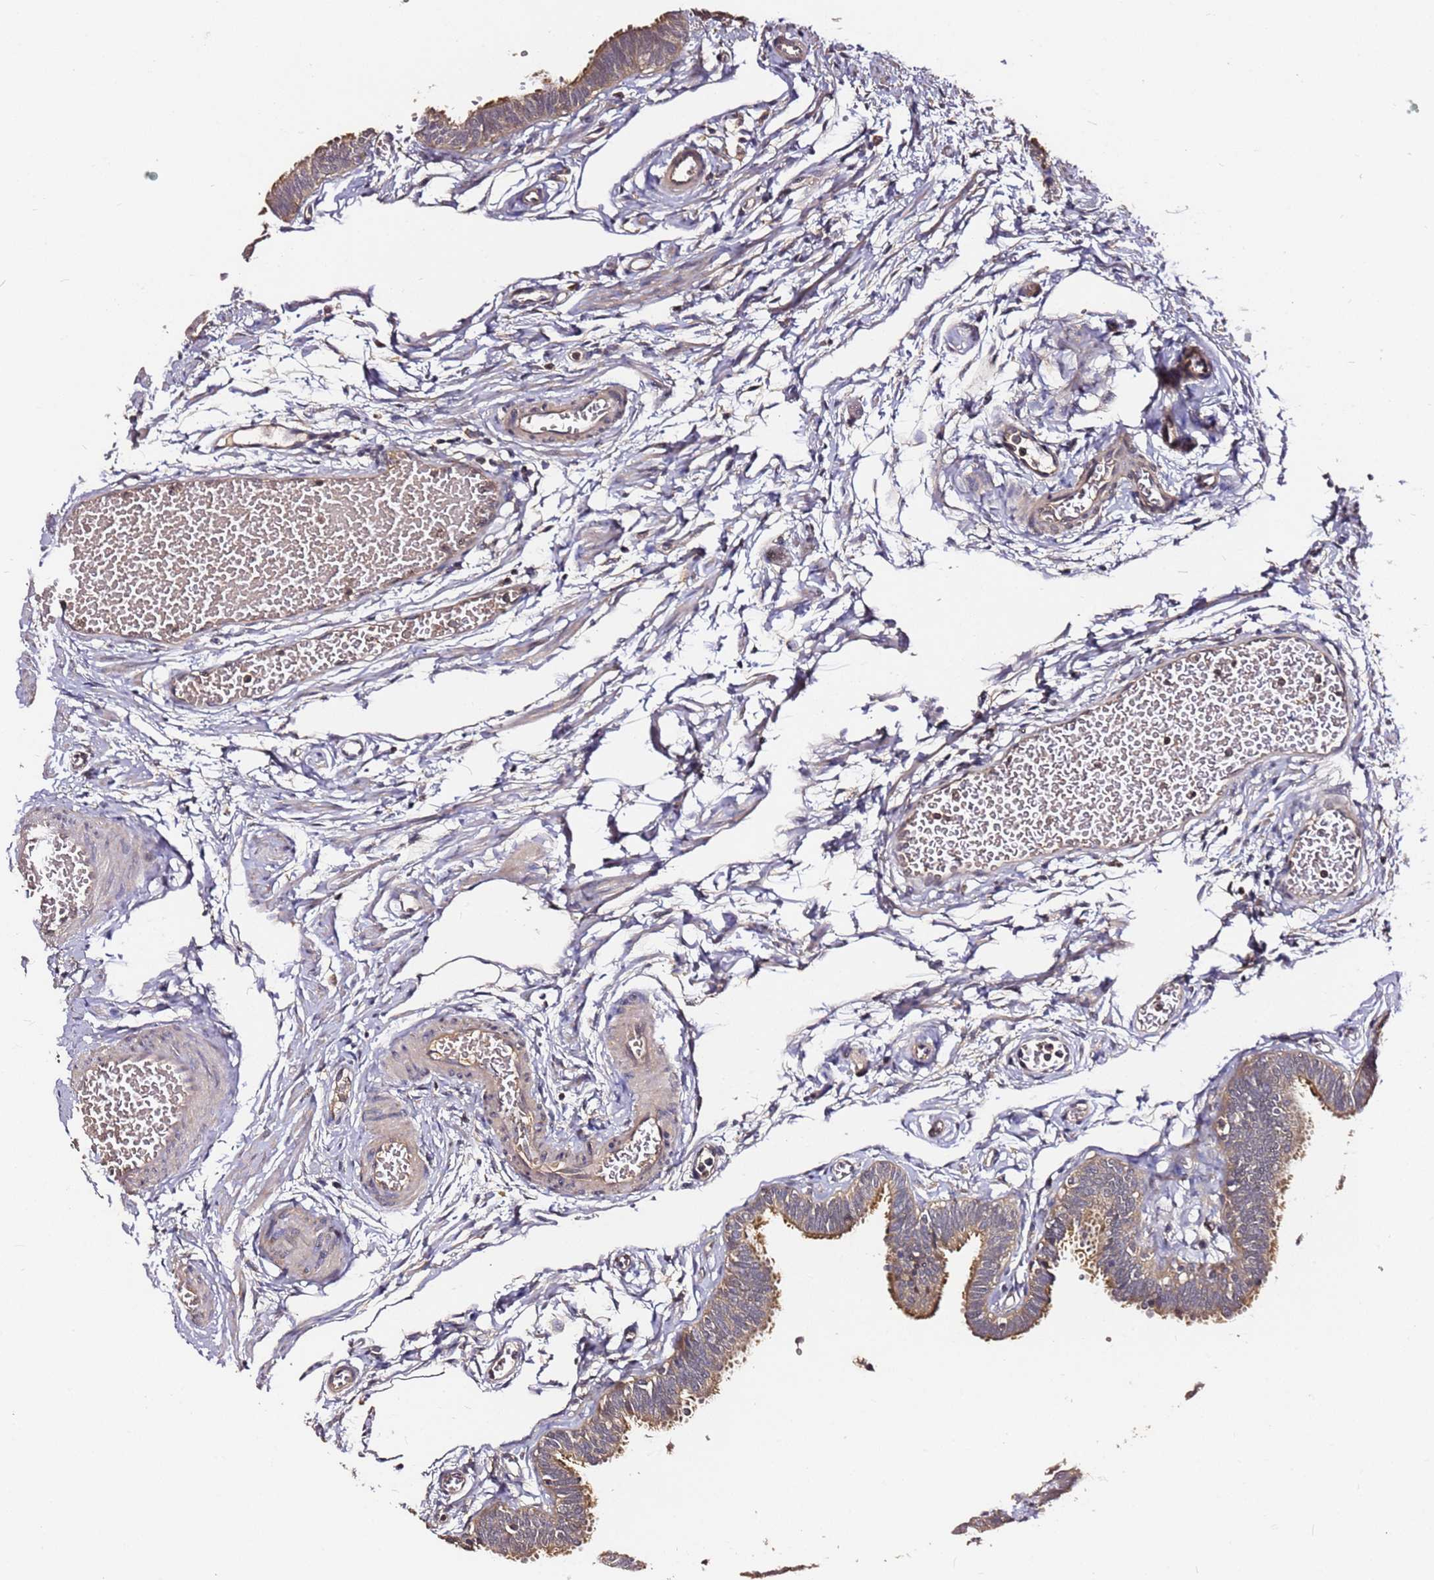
{"staining": {"intensity": "strong", "quantity": "25%-75%", "location": "cytoplasmic/membranous"}, "tissue": "fallopian tube", "cell_type": "Glandular cells", "image_type": "normal", "snomed": [{"axis": "morphology", "description": "Normal tissue, NOS"}, {"axis": "topography", "description": "Fallopian tube"}, {"axis": "topography", "description": "Ovary"}], "caption": "Protein analysis of benign fallopian tube reveals strong cytoplasmic/membranous expression in approximately 25%-75% of glandular cells. The protein is shown in brown color, while the nuclei are stained blue.", "gene": "C6orf136", "patient": {"sex": "female", "age": 23}}